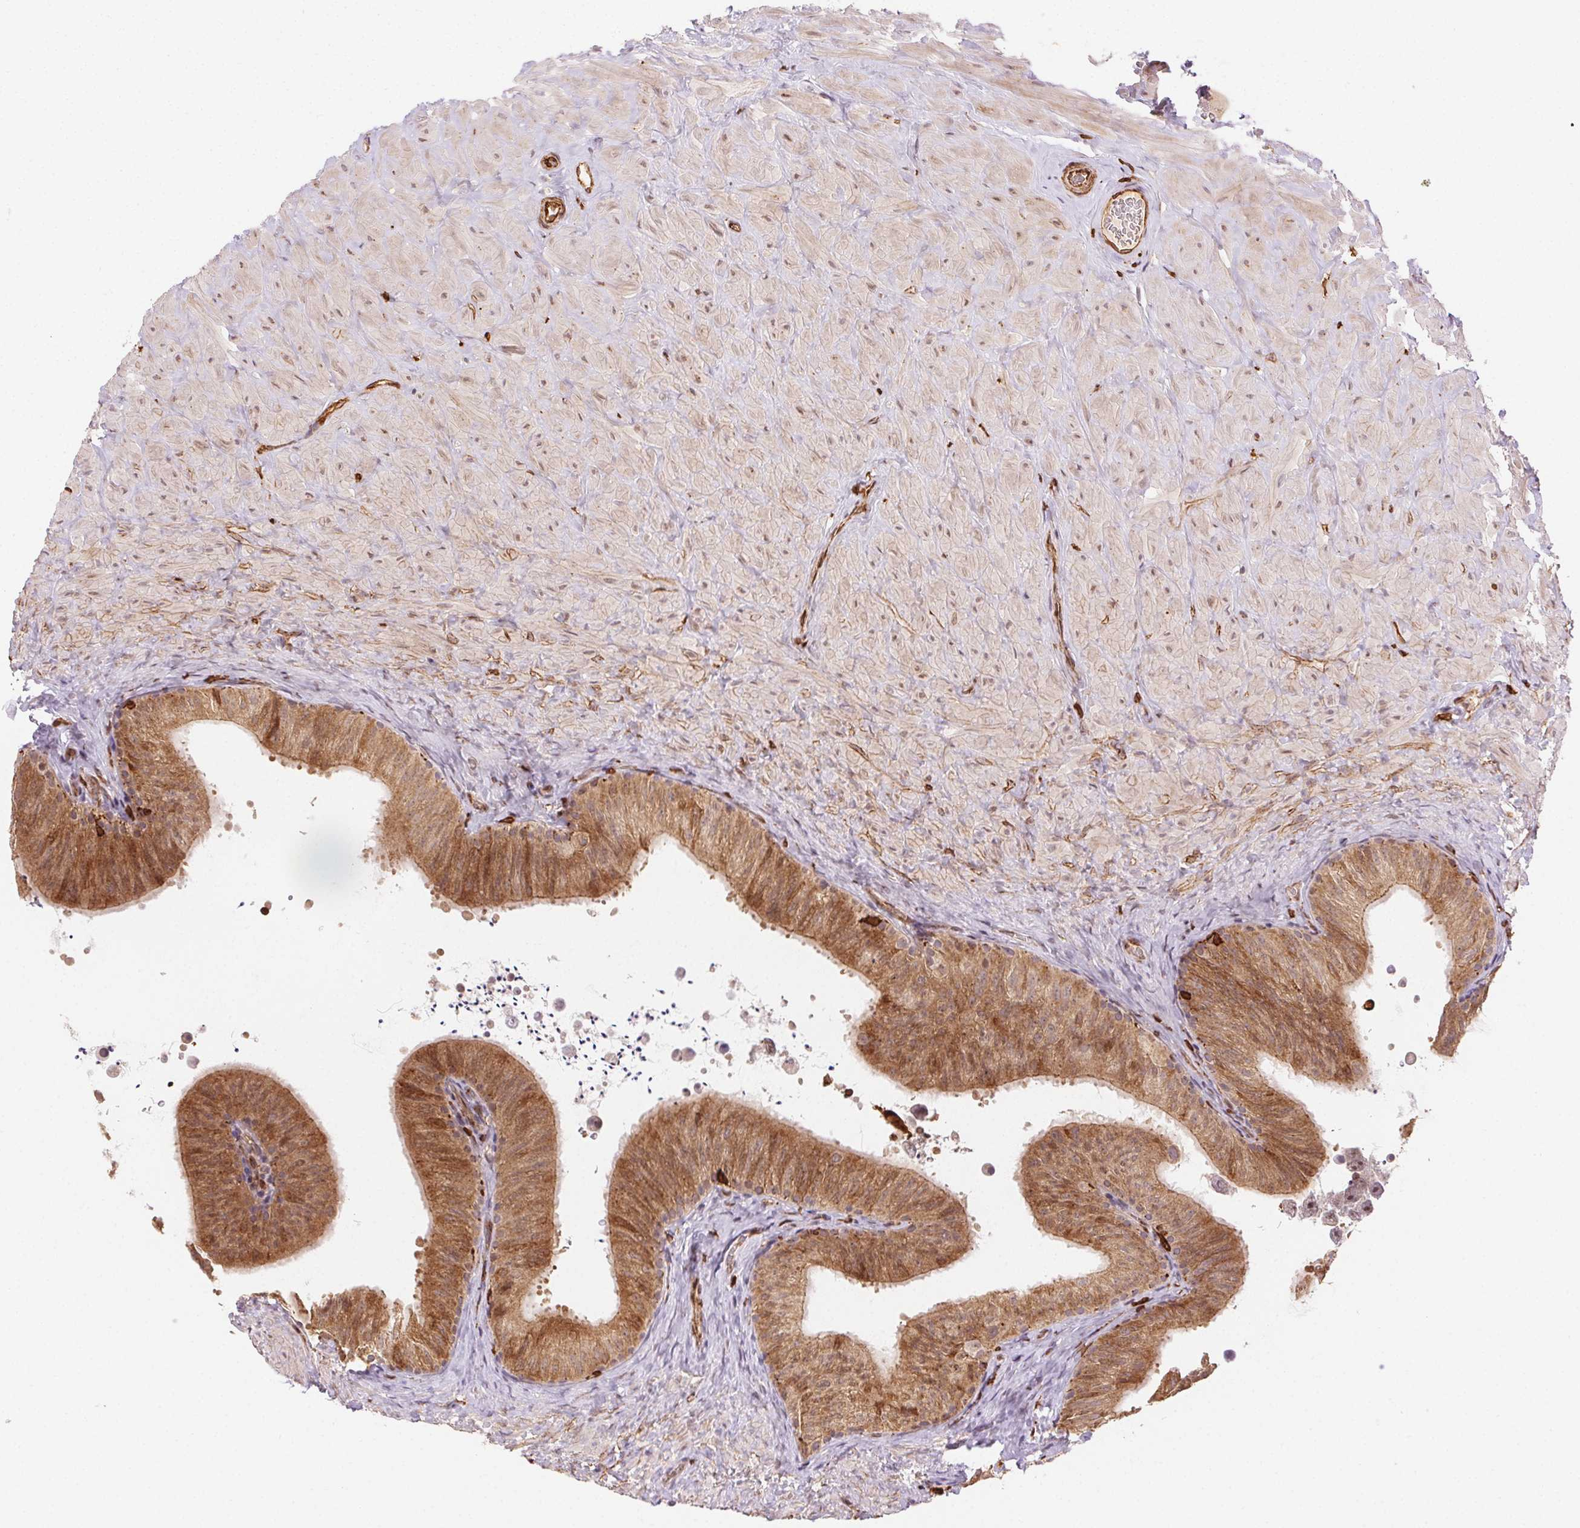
{"staining": {"intensity": "moderate", "quantity": "25%-75%", "location": "cytoplasmic/membranous"}, "tissue": "epididymis", "cell_type": "Glandular cells", "image_type": "normal", "snomed": [{"axis": "morphology", "description": "Normal tissue, NOS"}, {"axis": "topography", "description": "Epididymis, spermatic cord, NOS"}, {"axis": "topography", "description": "Epididymis"}], "caption": "The photomicrograph reveals immunohistochemical staining of benign epididymis. There is moderate cytoplasmic/membranous expression is appreciated in approximately 25%-75% of glandular cells.", "gene": "RNASET2", "patient": {"sex": "male", "age": 31}}